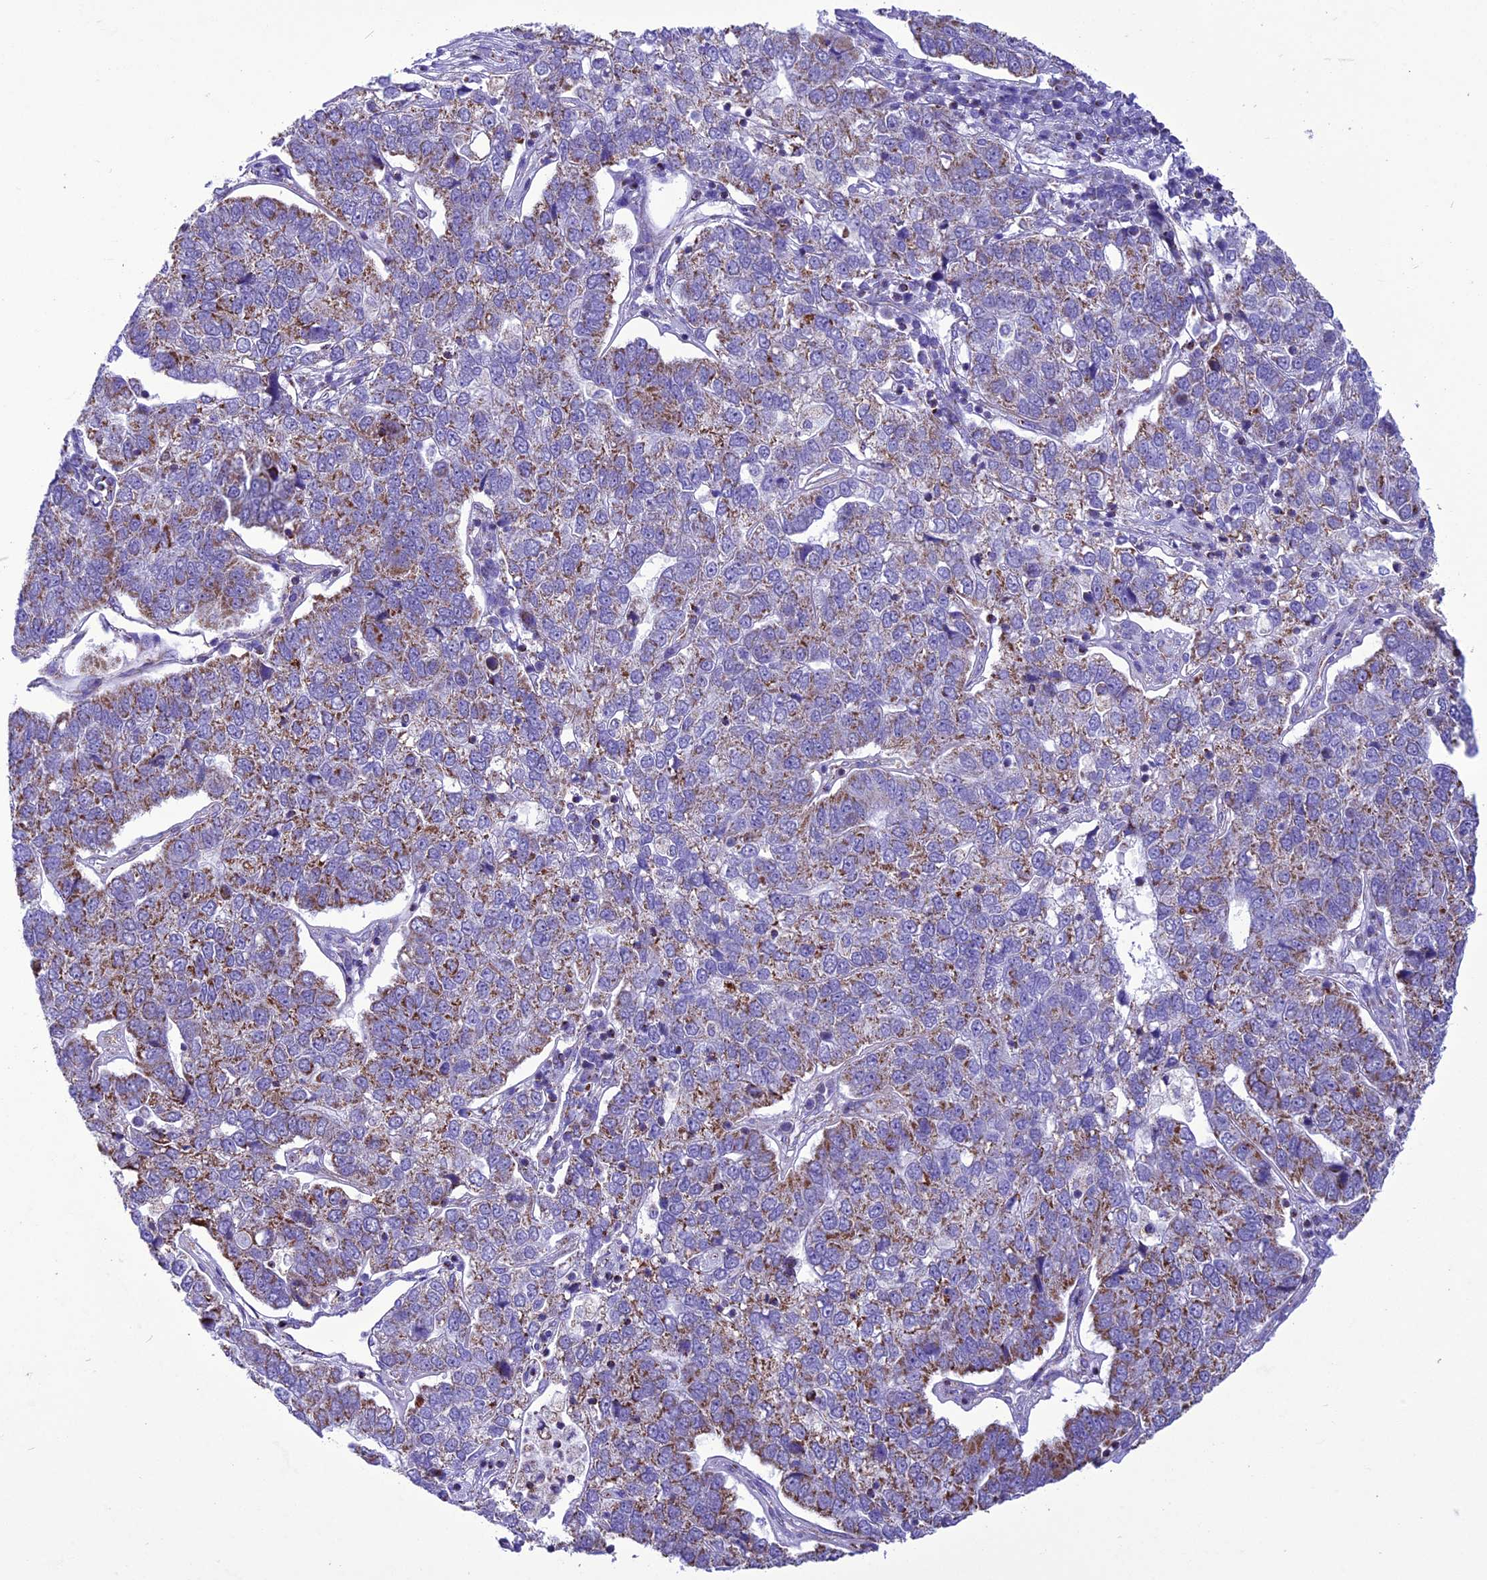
{"staining": {"intensity": "moderate", "quantity": "25%-75%", "location": "cytoplasmic/membranous"}, "tissue": "pancreatic cancer", "cell_type": "Tumor cells", "image_type": "cancer", "snomed": [{"axis": "morphology", "description": "Adenocarcinoma, NOS"}, {"axis": "topography", "description": "Pancreas"}], "caption": "Tumor cells demonstrate medium levels of moderate cytoplasmic/membranous positivity in about 25%-75% of cells in human pancreatic adenocarcinoma.", "gene": "ICA1L", "patient": {"sex": "female", "age": 61}}